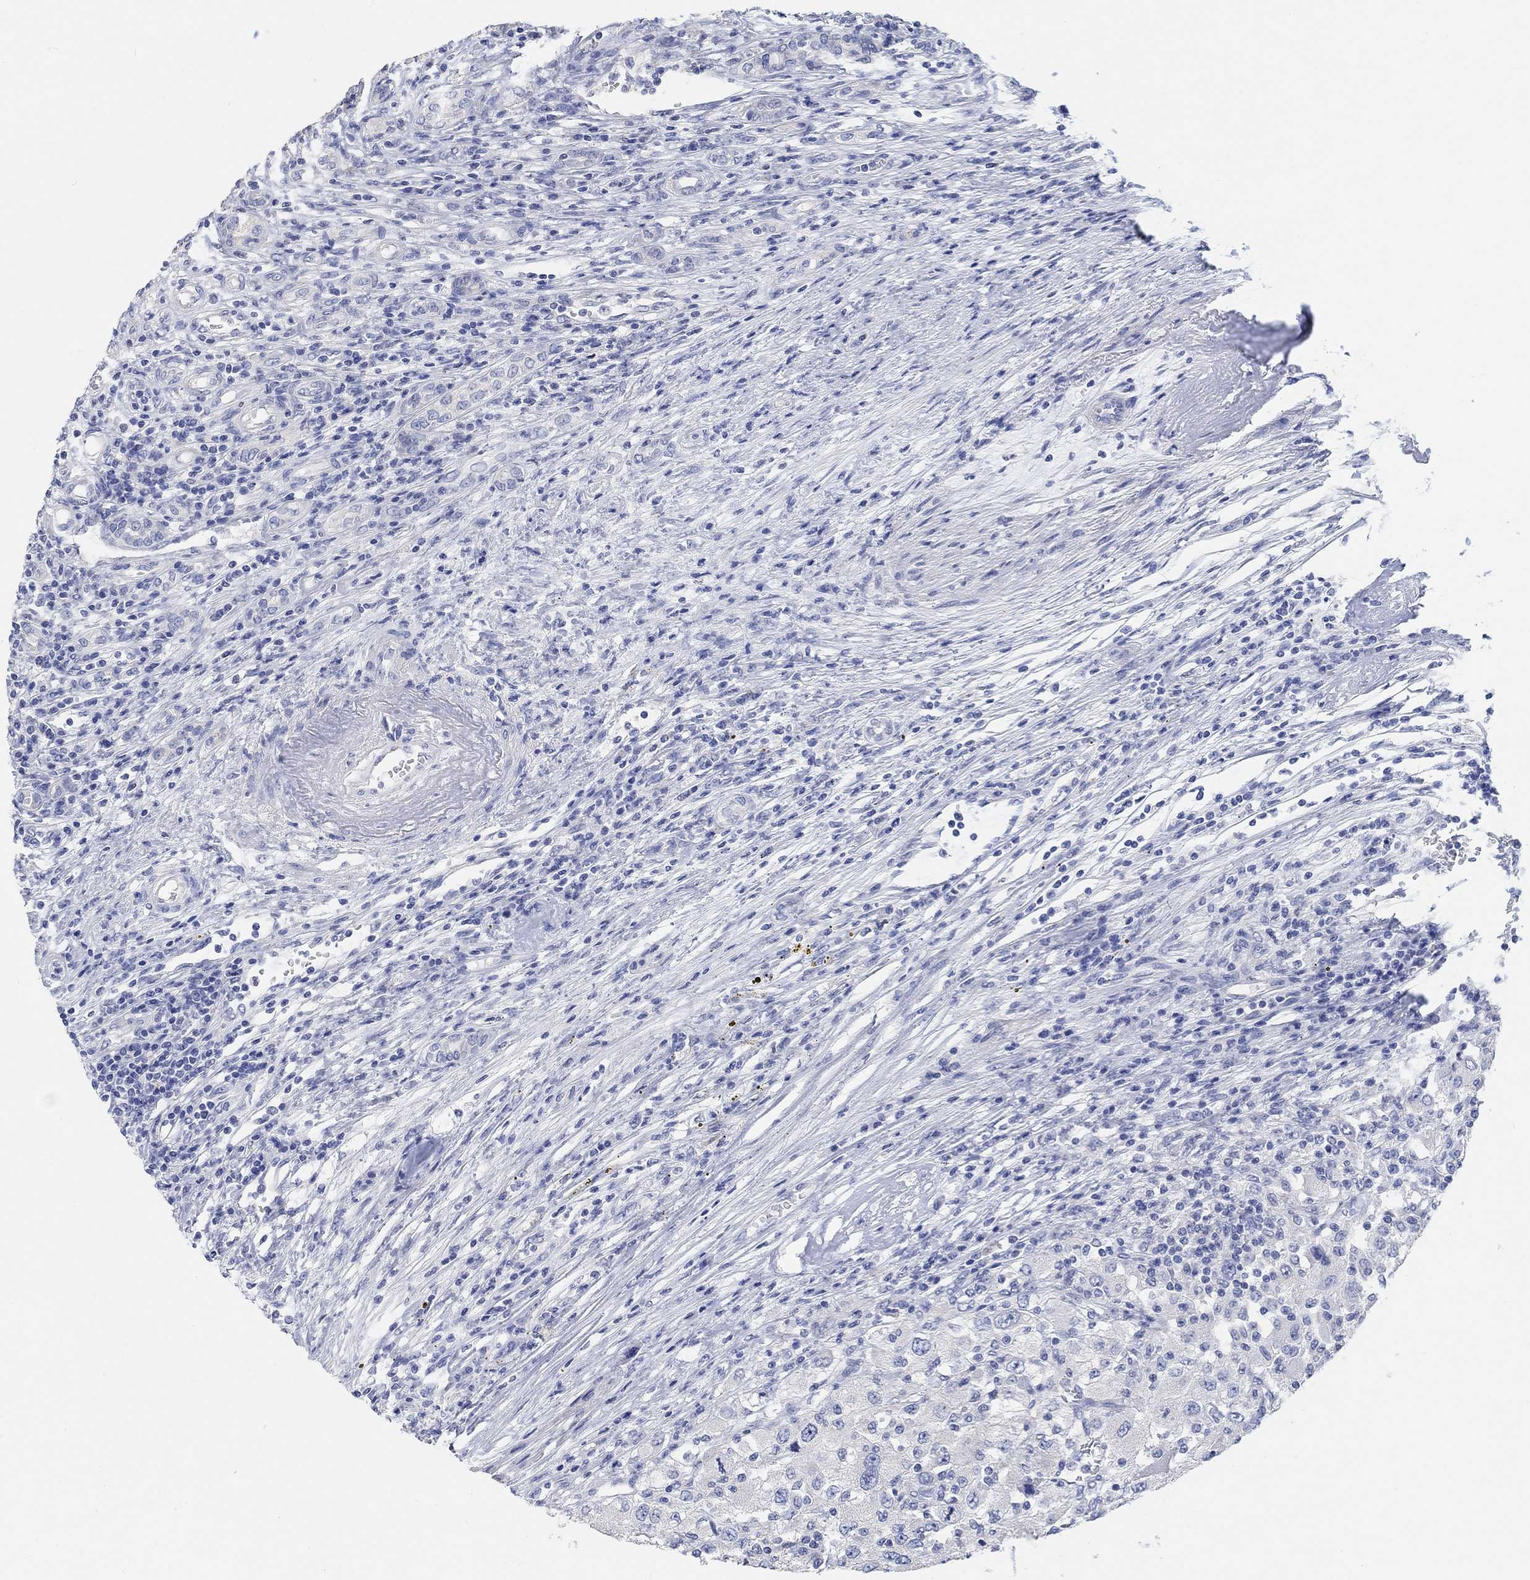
{"staining": {"intensity": "negative", "quantity": "none", "location": "none"}, "tissue": "renal cancer", "cell_type": "Tumor cells", "image_type": "cancer", "snomed": [{"axis": "morphology", "description": "Adenocarcinoma, NOS"}, {"axis": "topography", "description": "Kidney"}], "caption": "Renal cancer (adenocarcinoma) stained for a protein using immunohistochemistry (IHC) shows no staining tumor cells.", "gene": "NLRP14", "patient": {"sex": "female", "age": 67}}